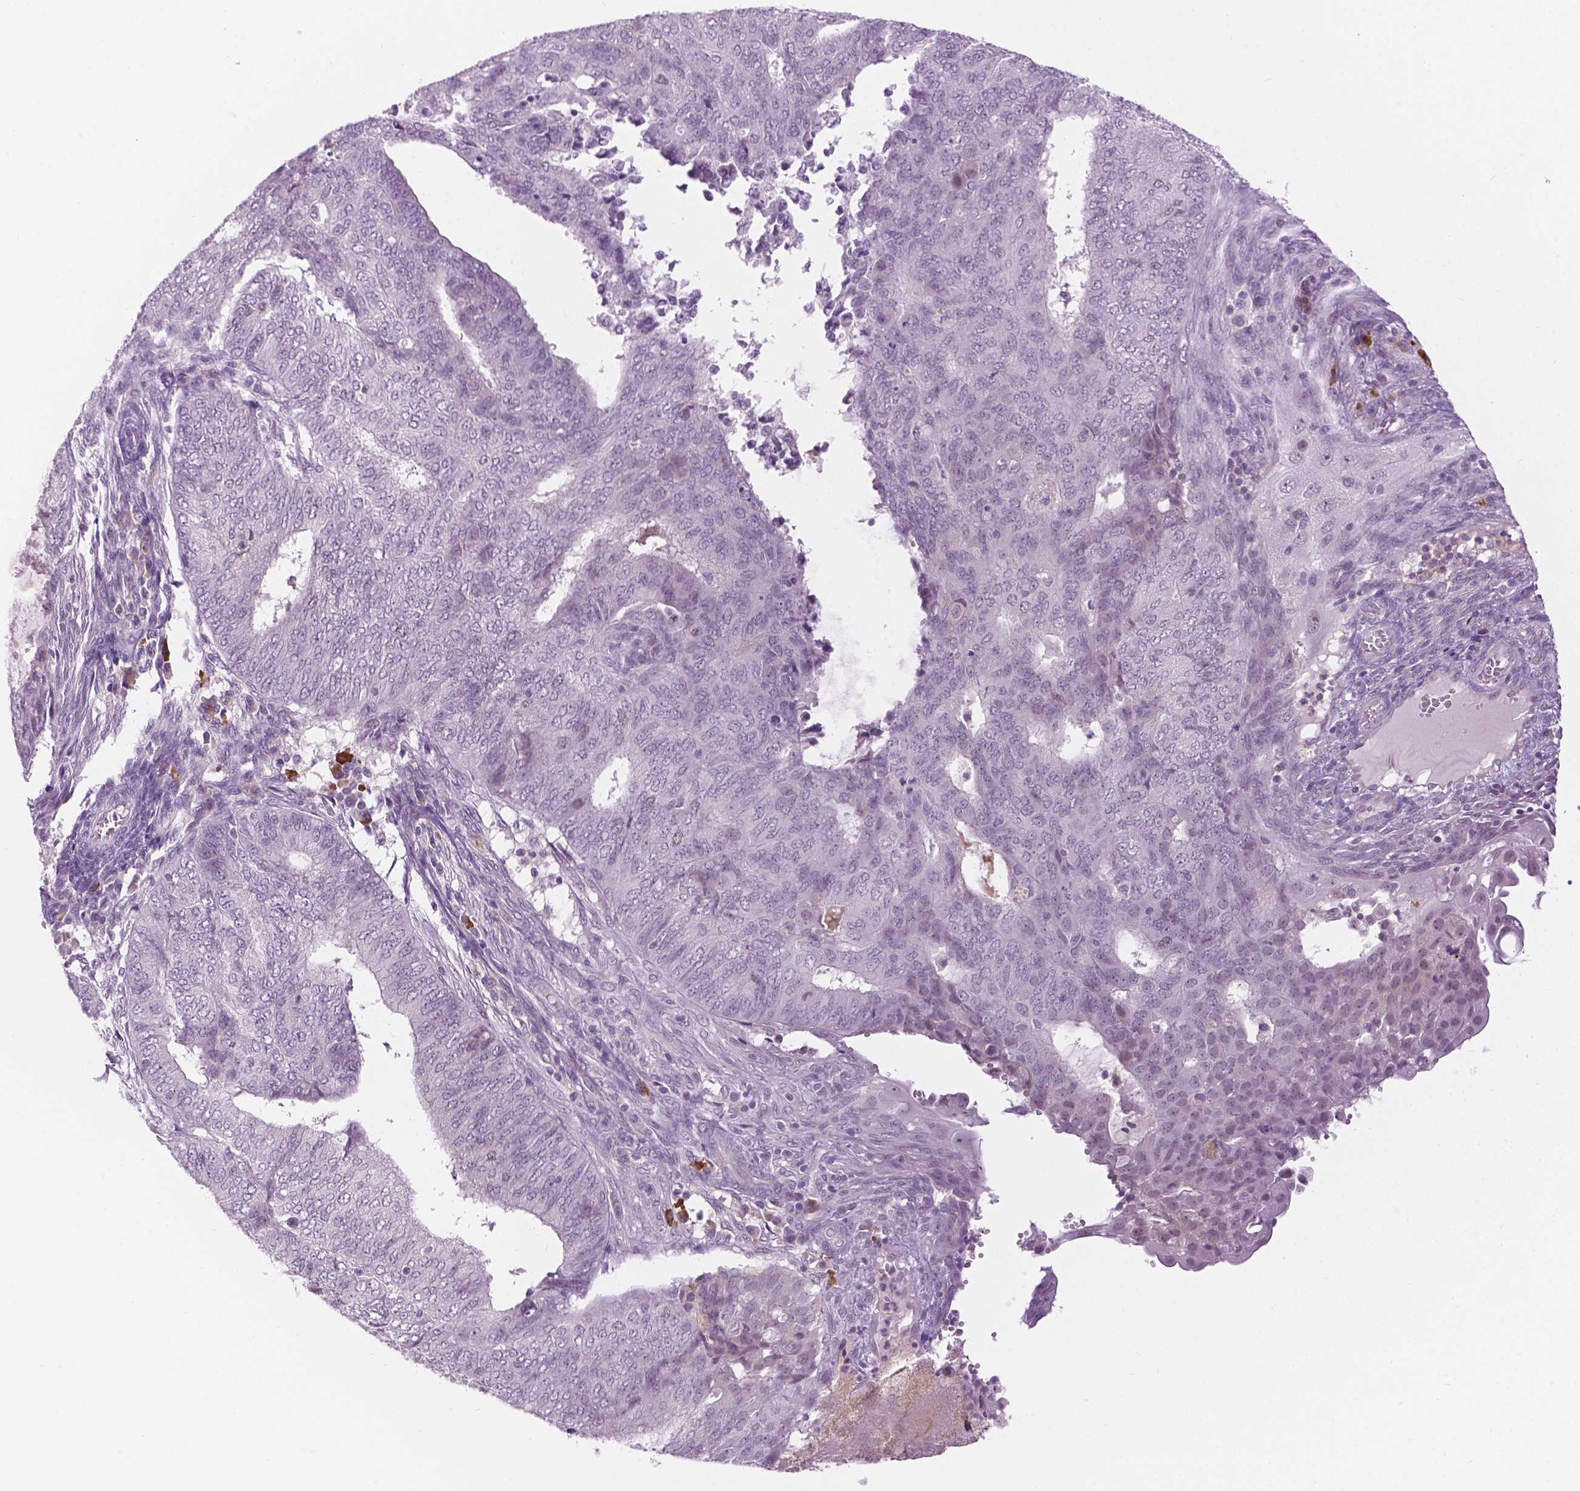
{"staining": {"intensity": "negative", "quantity": "none", "location": "none"}, "tissue": "endometrial cancer", "cell_type": "Tumor cells", "image_type": "cancer", "snomed": [{"axis": "morphology", "description": "Adenocarcinoma, NOS"}, {"axis": "topography", "description": "Endometrium"}], "caption": "Tumor cells show no significant protein positivity in endometrial cancer.", "gene": "DENND4A", "patient": {"sex": "female", "age": 62}}